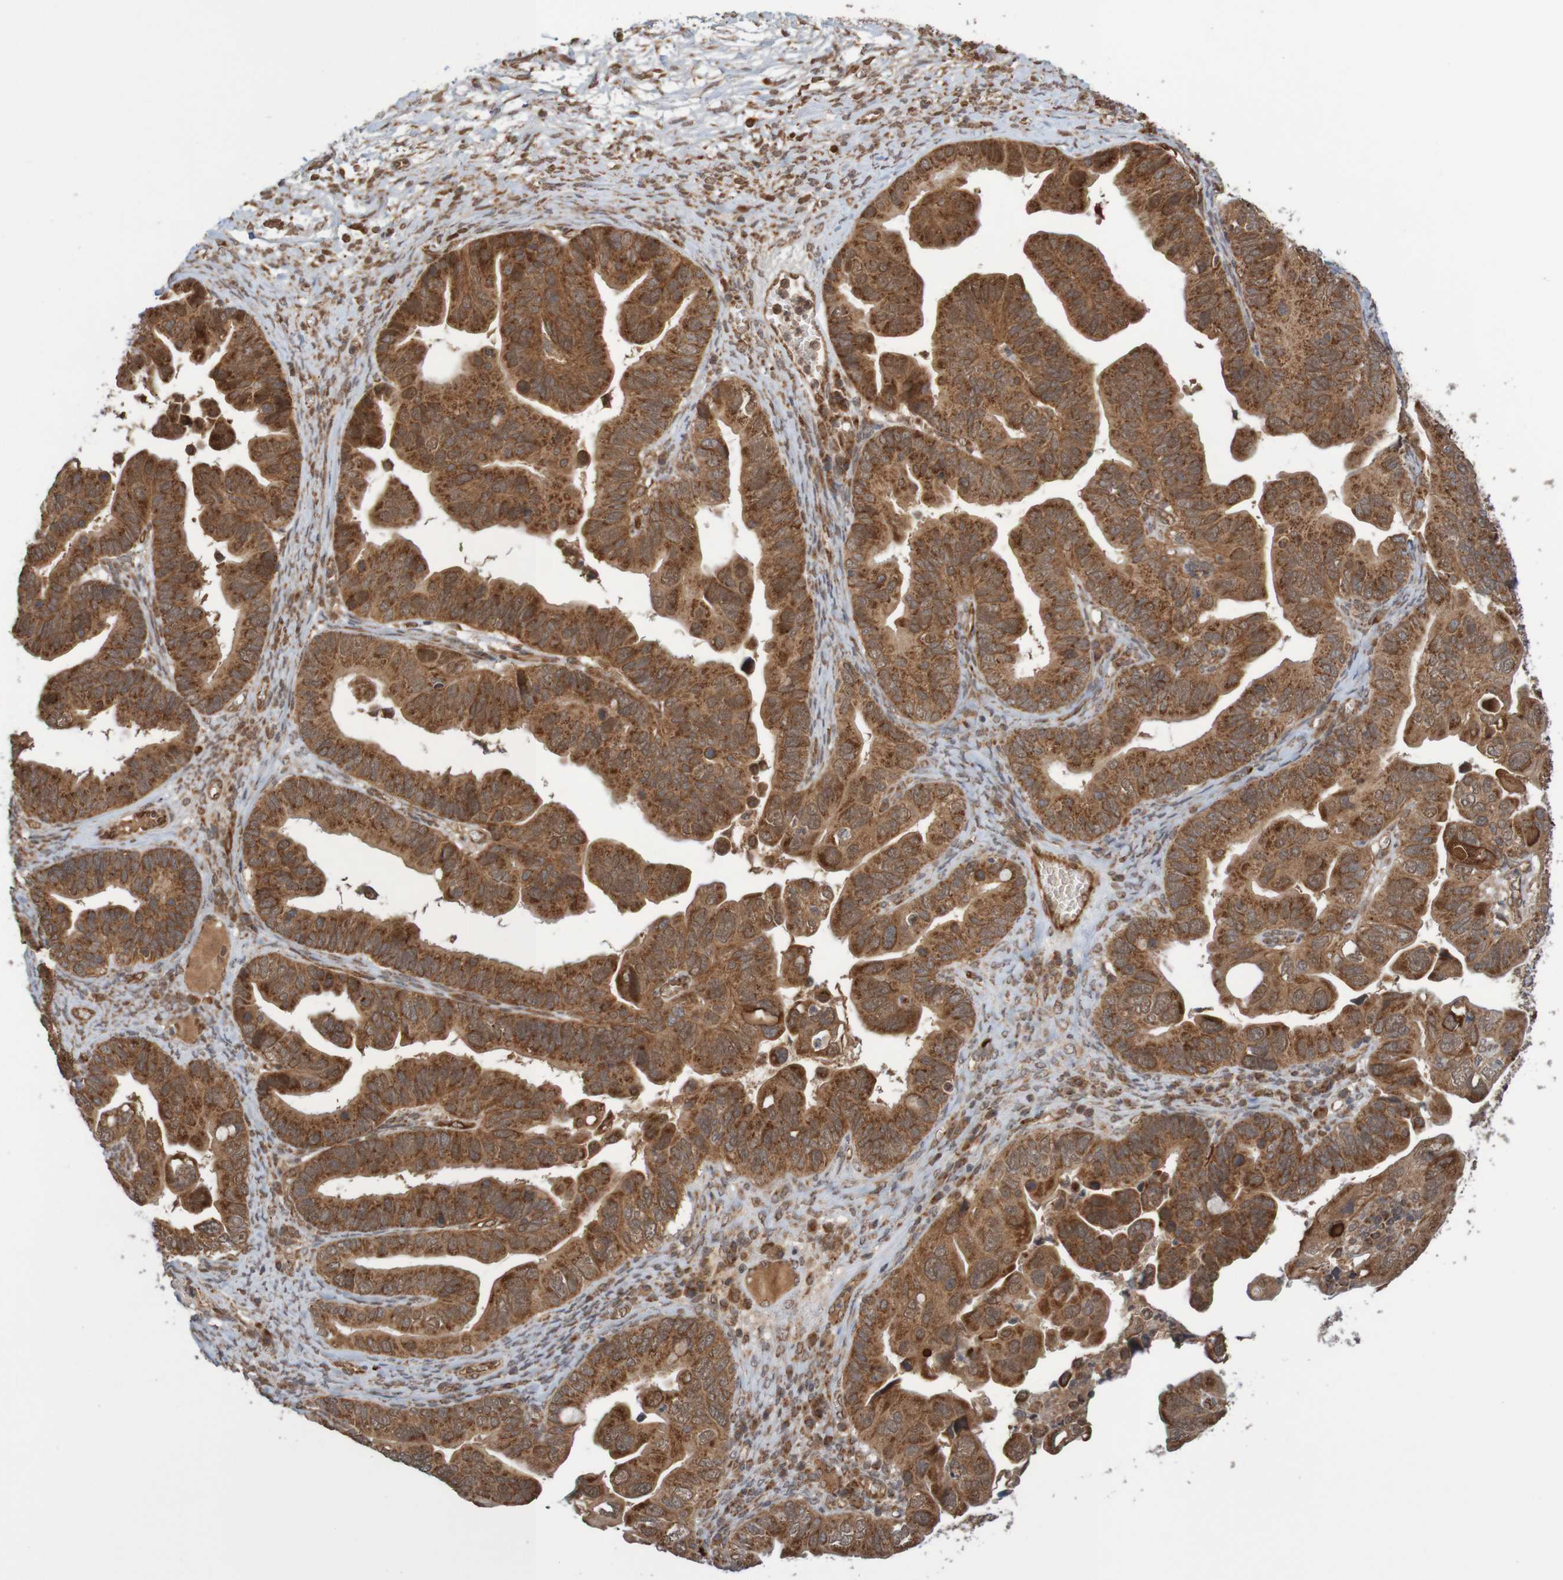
{"staining": {"intensity": "strong", "quantity": ">75%", "location": "cytoplasmic/membranous"}, "tissue": "ovarian cancer", "cell_type": "Tumor cells", "image_type": "cancer", "snomed": [{"axis": "morphology", "description": "Cystadenocarcinoma, serous, NOS"}, {"axis": "topography", "description": "Ovary"}], "caption": "Protein staining shows strong cytoplasmic/membranous expression in approximately >75% of tumor cells in ovarian cancer (serous cystadenocarcinoma).", "gene": "MRPL52", "patient": {"sex": "female", "age": 56}}